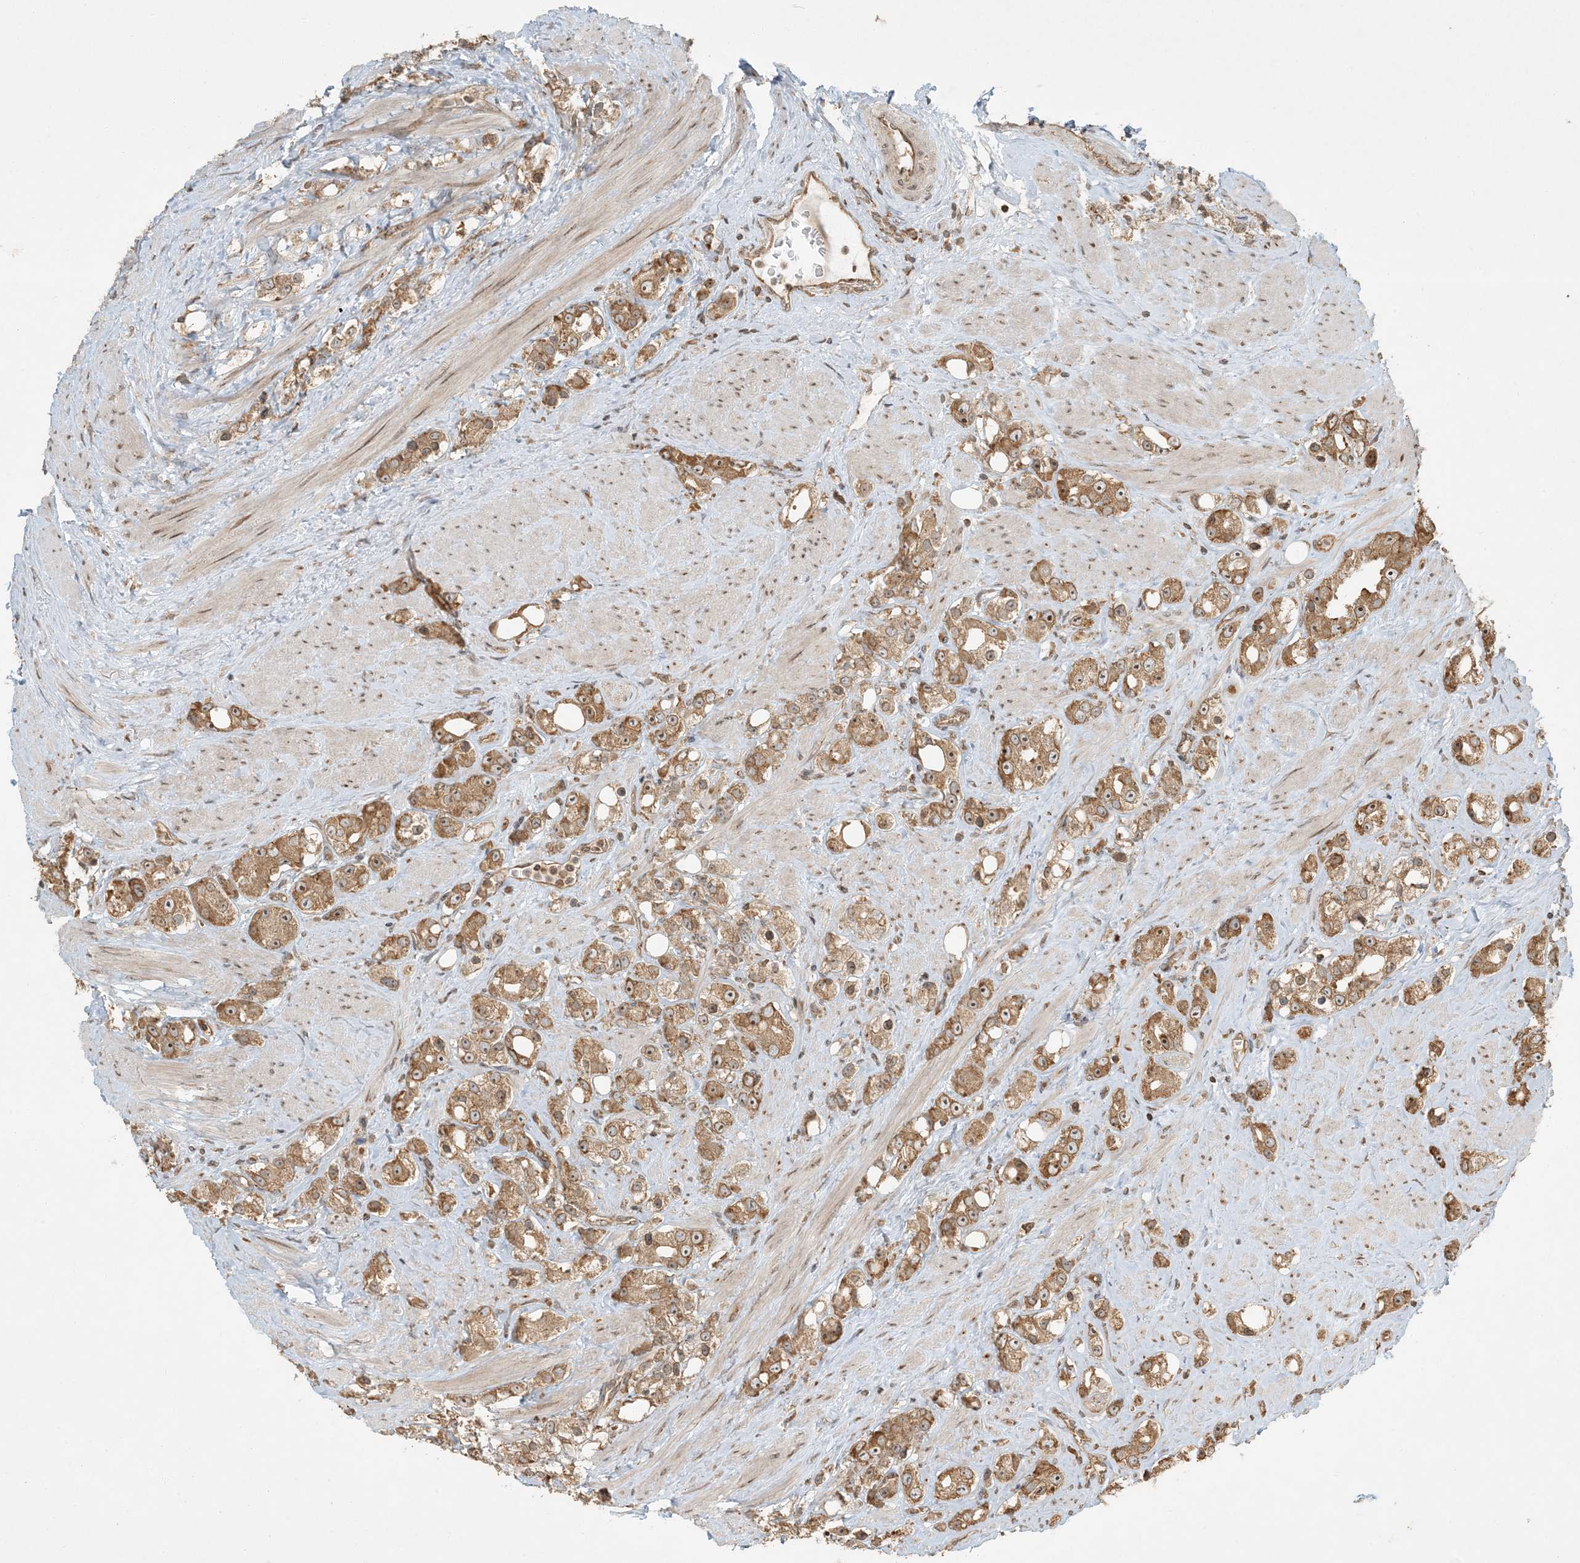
{"staining": {"intensity": "moderate", "quantity": ">75%", "location": "cytoplasmic/membranous,nuclear"}, "tissue": "prostate cancer", "cell_type": "Tumor cells", "image_type": "cancer", "snomed": [{"axis": "morphology", "description": "Adenocarcinoma, NOS"}, {"axis": "topography", "description": "Prostate"}], "caption": "Adenocarcinoma (prostate) stained with a brown dye exhibits moderate cytoplasmic/membranous and nuclear positive expression in approximately >75% of tumor cells.", "gene": "COMMD8", "patient": {"sex": "male", "age": 79}}